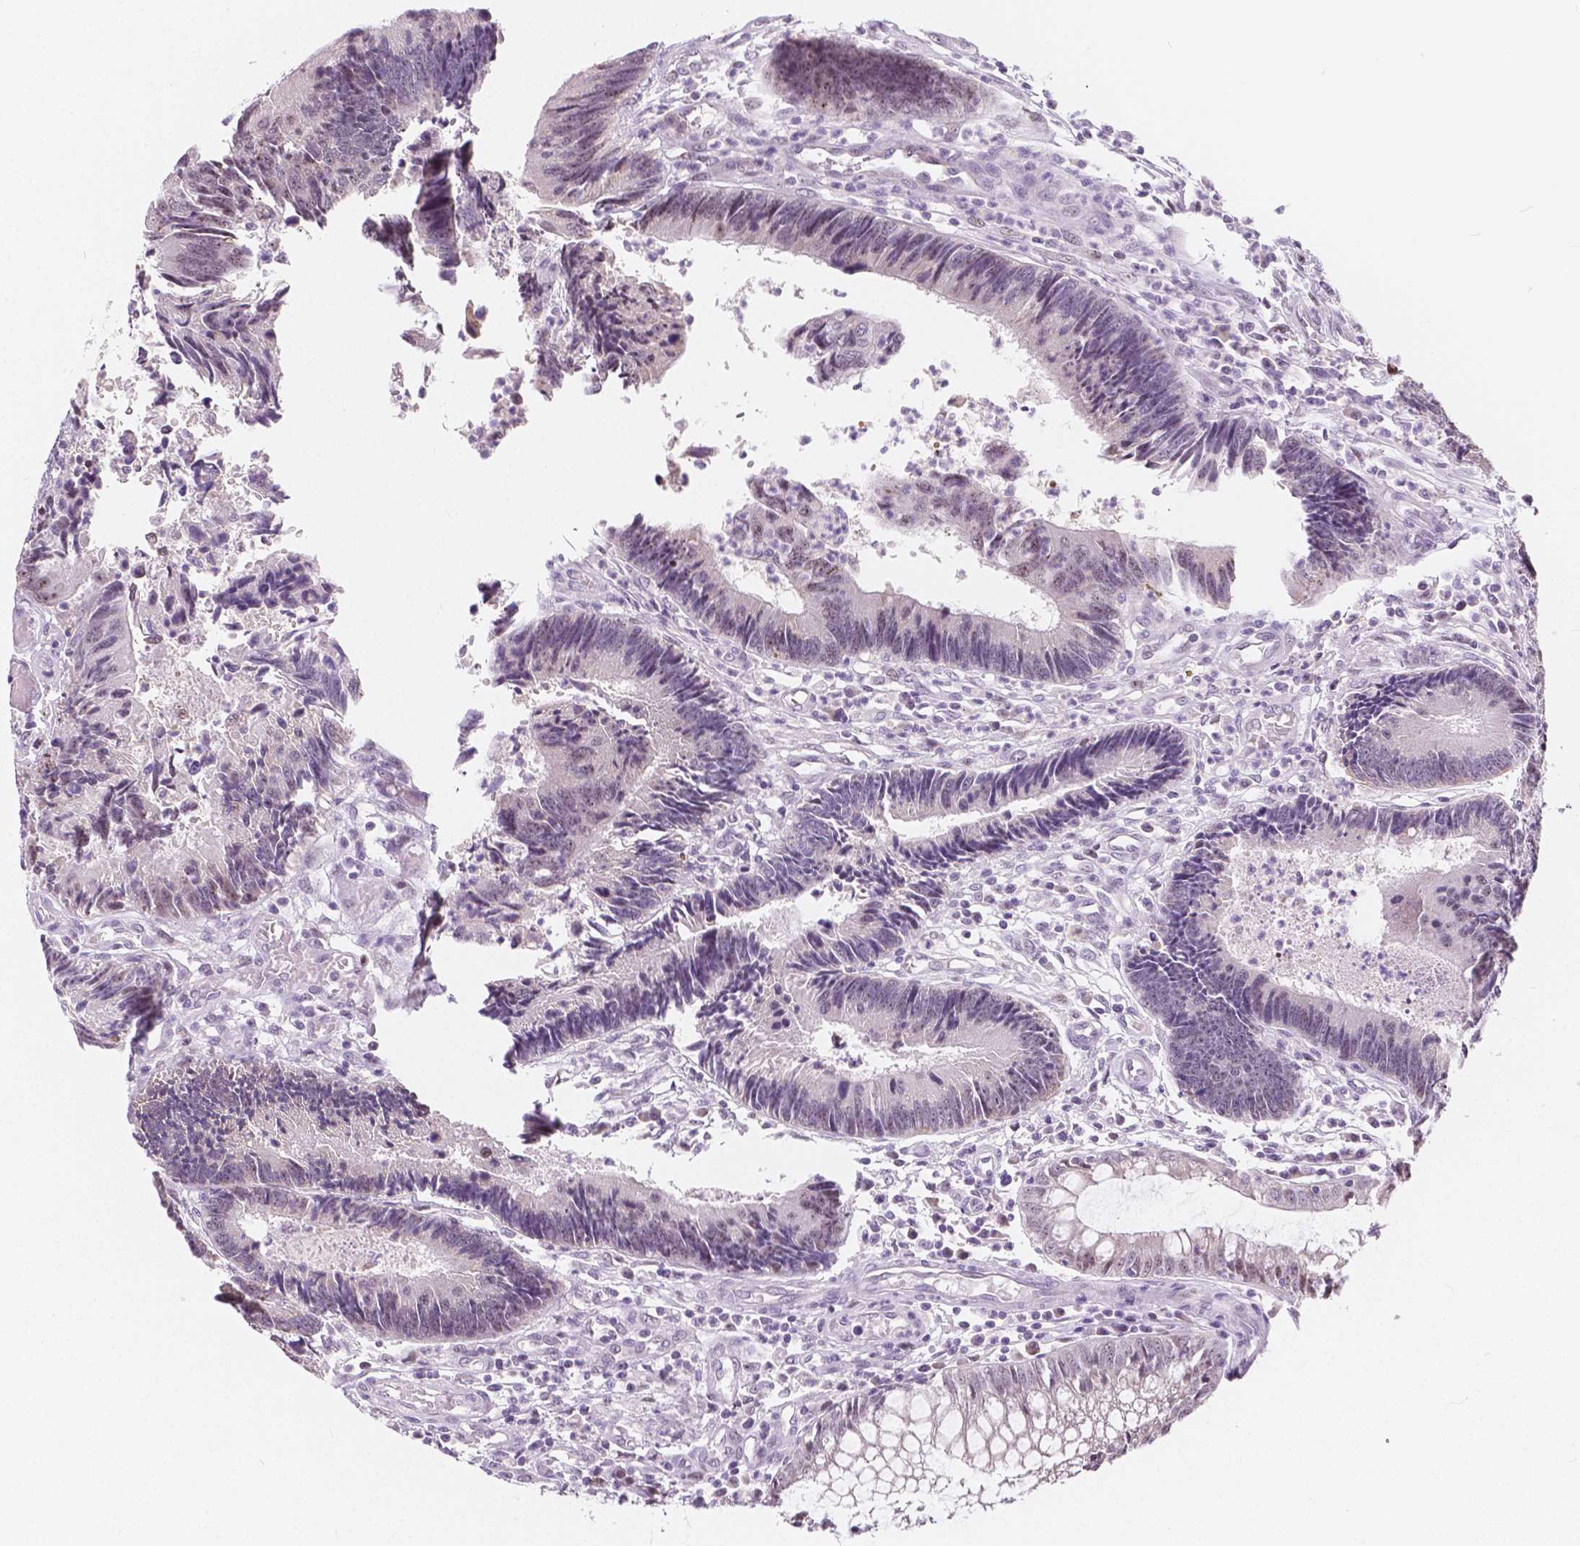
{"staining": {"intensity": "moderate", "quantity": "25%-75%", "location": "nuclear"}, "tissue": "colorectal cancer", "cell_type": "Tumor cells", "image_type": "cancer", "snomed": [{"axis": "morphology", "description": "Adenocarcinoma, NOS"}, {"axis": "topography", "description": "Colon"}], "caption": "IHC (DAB) staining of colorectal cancer (adenocarcinoma) exhibits moderate nuclear protein positivity in about 25%-75% of tumor cells.", "gene": "NOLC1", "patient": {"sex": "female", "age": 67}}